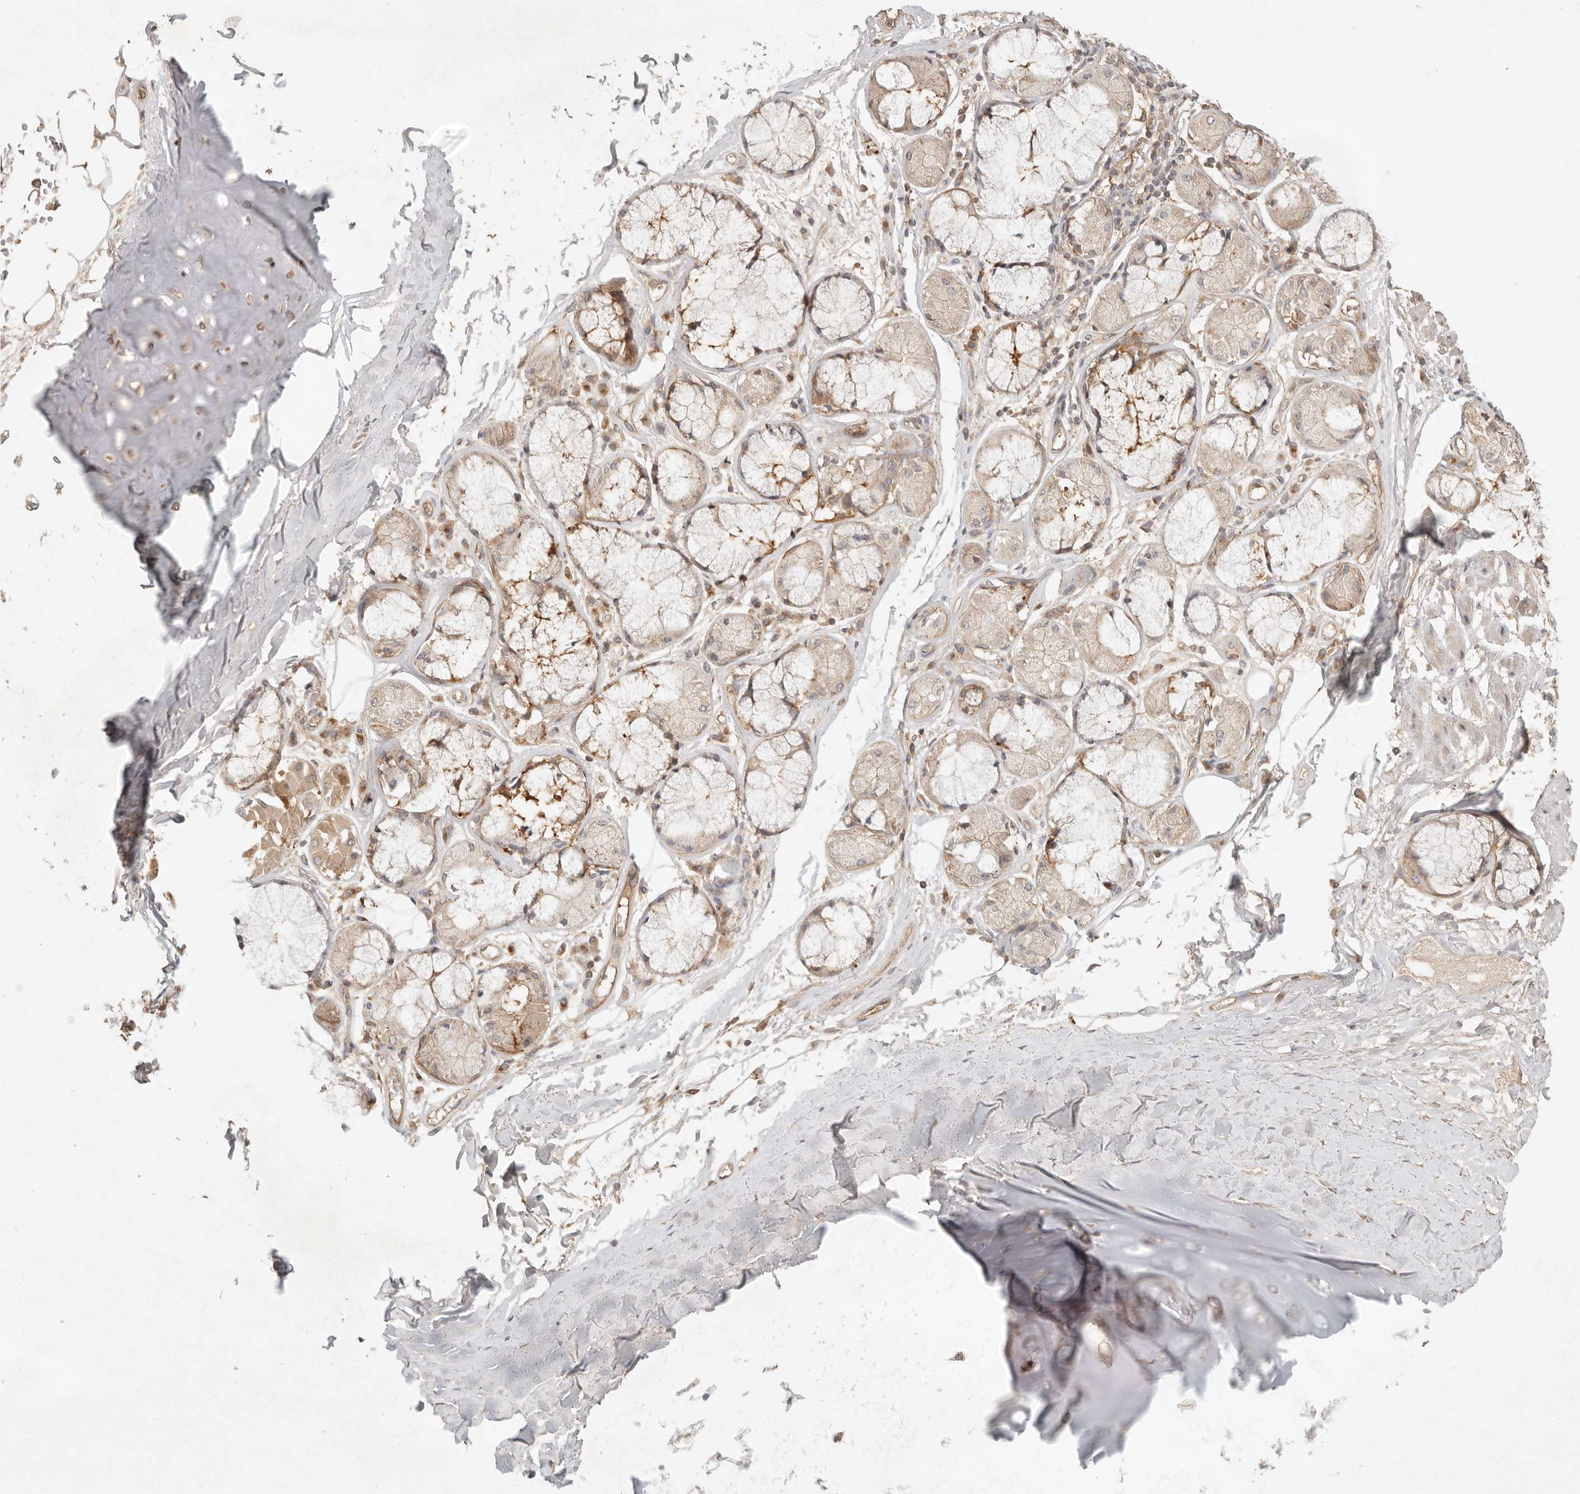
{"staining": {"intensity": "negative", "quantity": "none", "location": "none"}, "tissue": "adipose tissue", "cell_type": "Adipocytes", "image_type": "normal", "snomed": [{"axis": "morphology", "description": "Normal tissue, NOS"}, {"axis": "topography", "description": "Bronchus"}], "caption": "The histopathology image displays no significant staining in adipocytes of adipose tissue.", "gene": "HECTD3", "patient": {"sex": "male", "age": 66}}